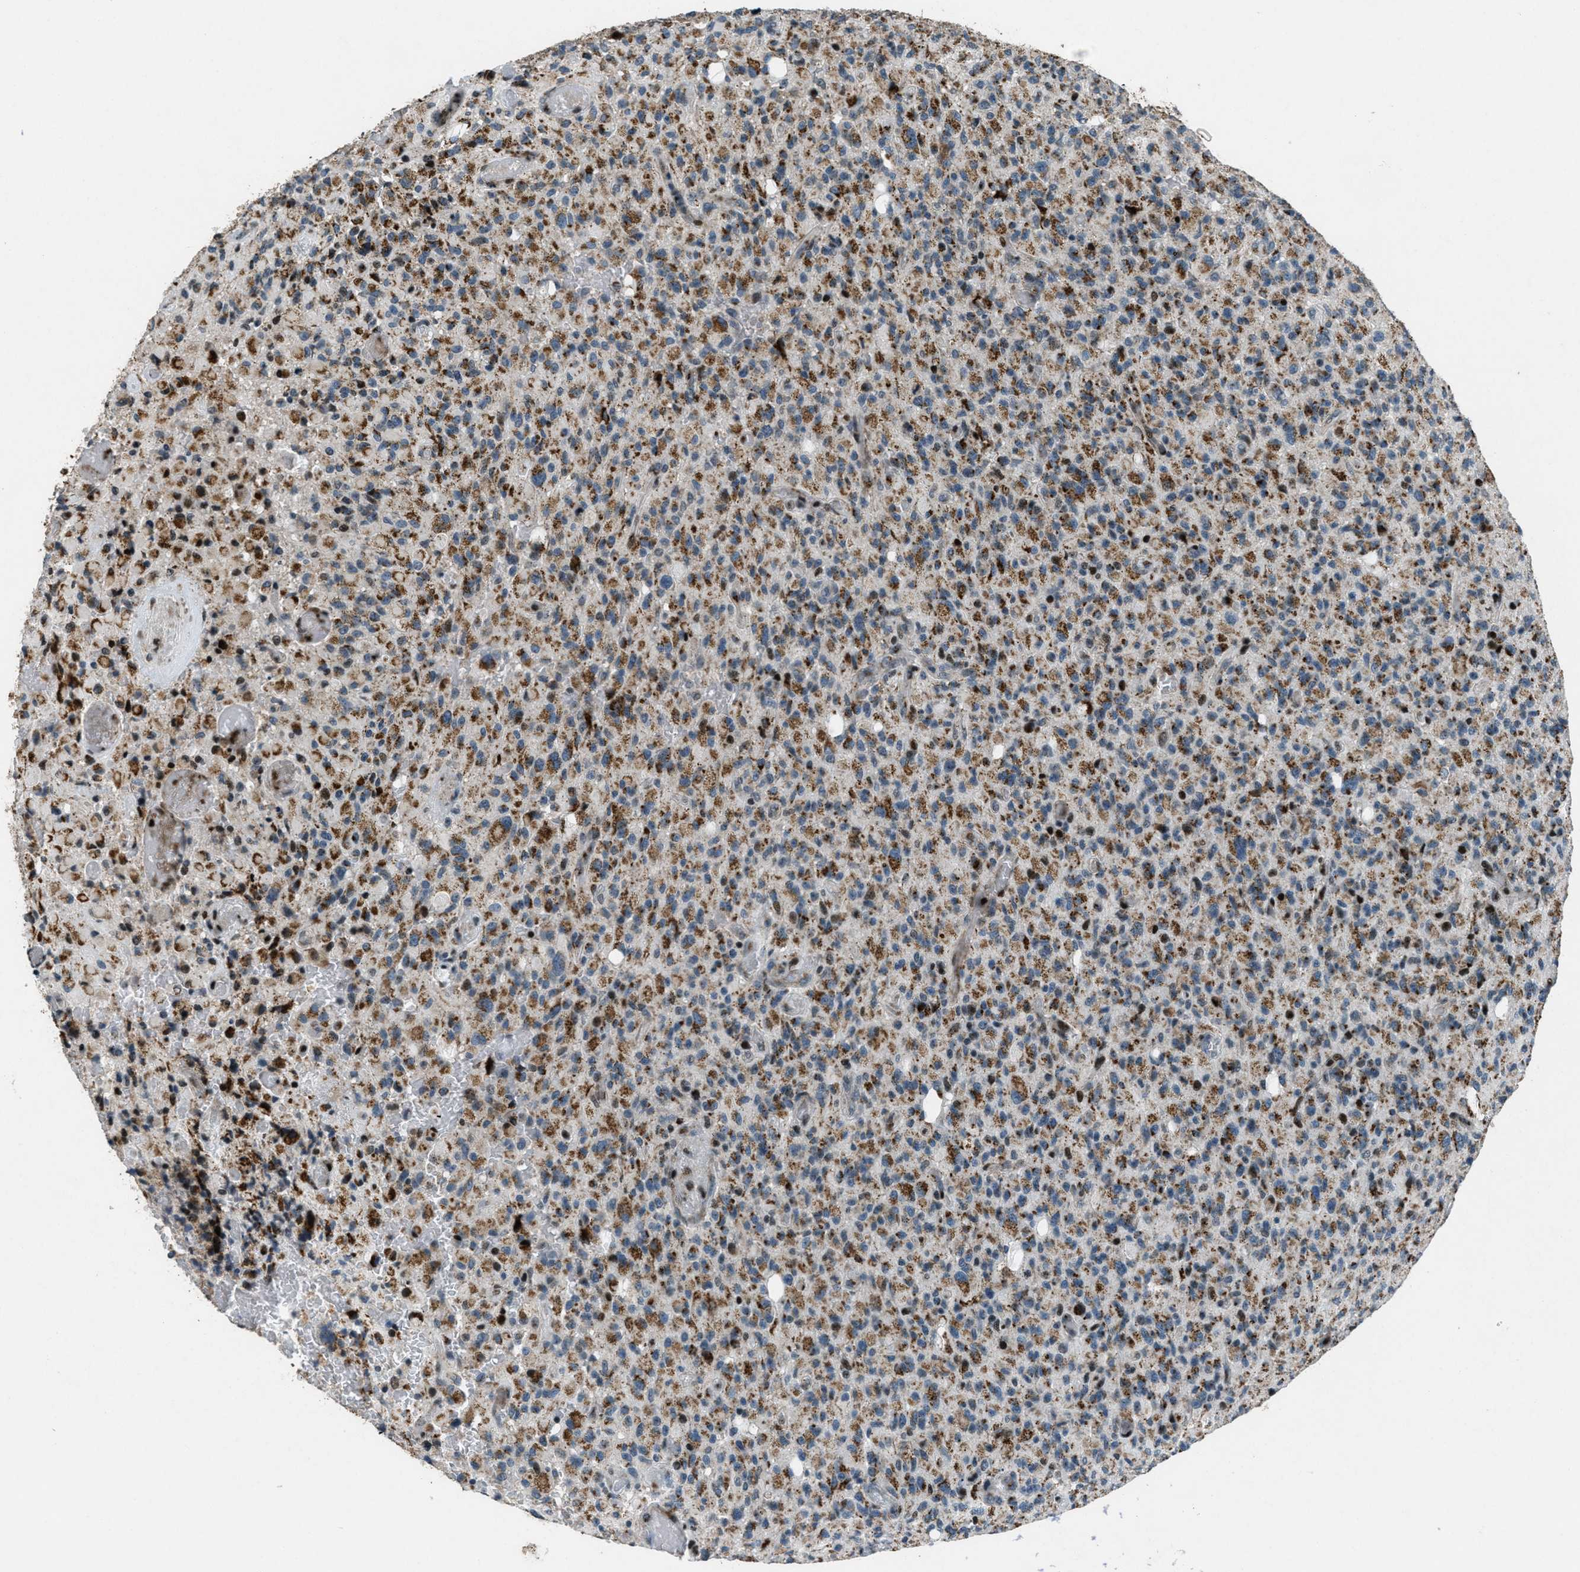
{"staining": {"intensity": "moderate", "quantity": ">75%", "location": "cytoplasmic/membranous"}, "tissue": "glioma", "cell_type": "Tumor cells", "image_type": "cancer", "snomed": [{"axis": "morphology", "description": "Glioma, malignant, High grade"}, {"axis": "topography", "description": "Brain"}], "caption": "Protein staining reveals moderate cytoplasmic/membranous expression in approximately >75% of tumor cells in malignant glioma (high-grade). Using DAB (brown) and hematoxylin (blue) stains, captured at high magnification using brightfield microscopy.", "gene": "GPC6", "patient": {"sex": "male", "age": 71}}